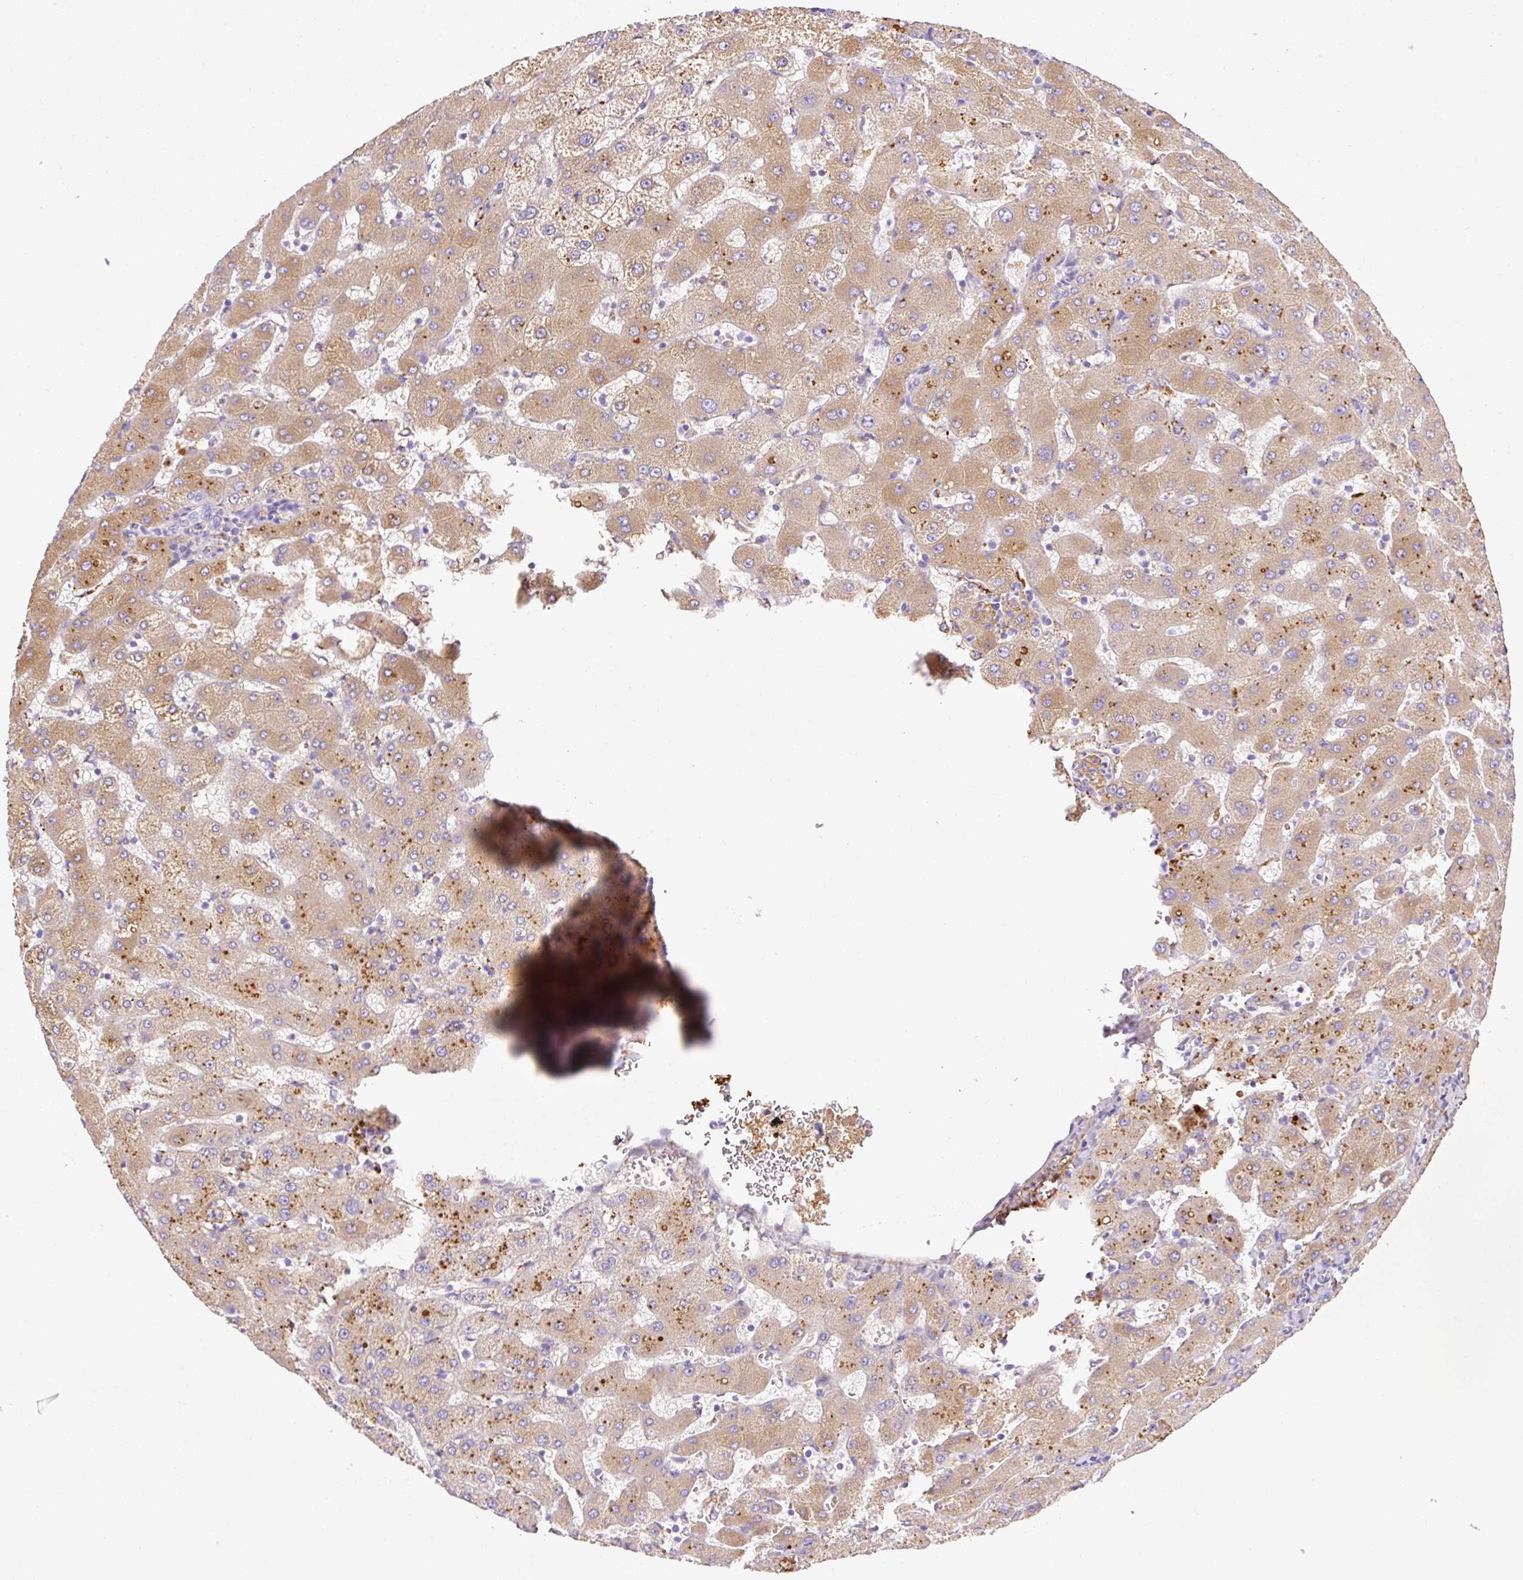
{"staining": {"intensity": "negative", "quantity": "none", "location": "none"}, "tissue": "liver", "cell_type": "Cholangiocytes", "image_type": "normal", "snomed": [{"axis": "morphology", "description": "Normal tissue, NOS"}, {"axis": "topography", "description": "Liver"}], "caption": "High power microscopy photomicrograph of an immunohistochemistry photomicrograph of unremarkable liver, revealing no significant positivity in cholangiocytes. Brightfield microscopy of immunohistochemistry stained with DAB (brown) and hematoxylin (blue), captured at high magnification.", "gene": "APCS", "patient": {"sex": "female", "age": 63}}